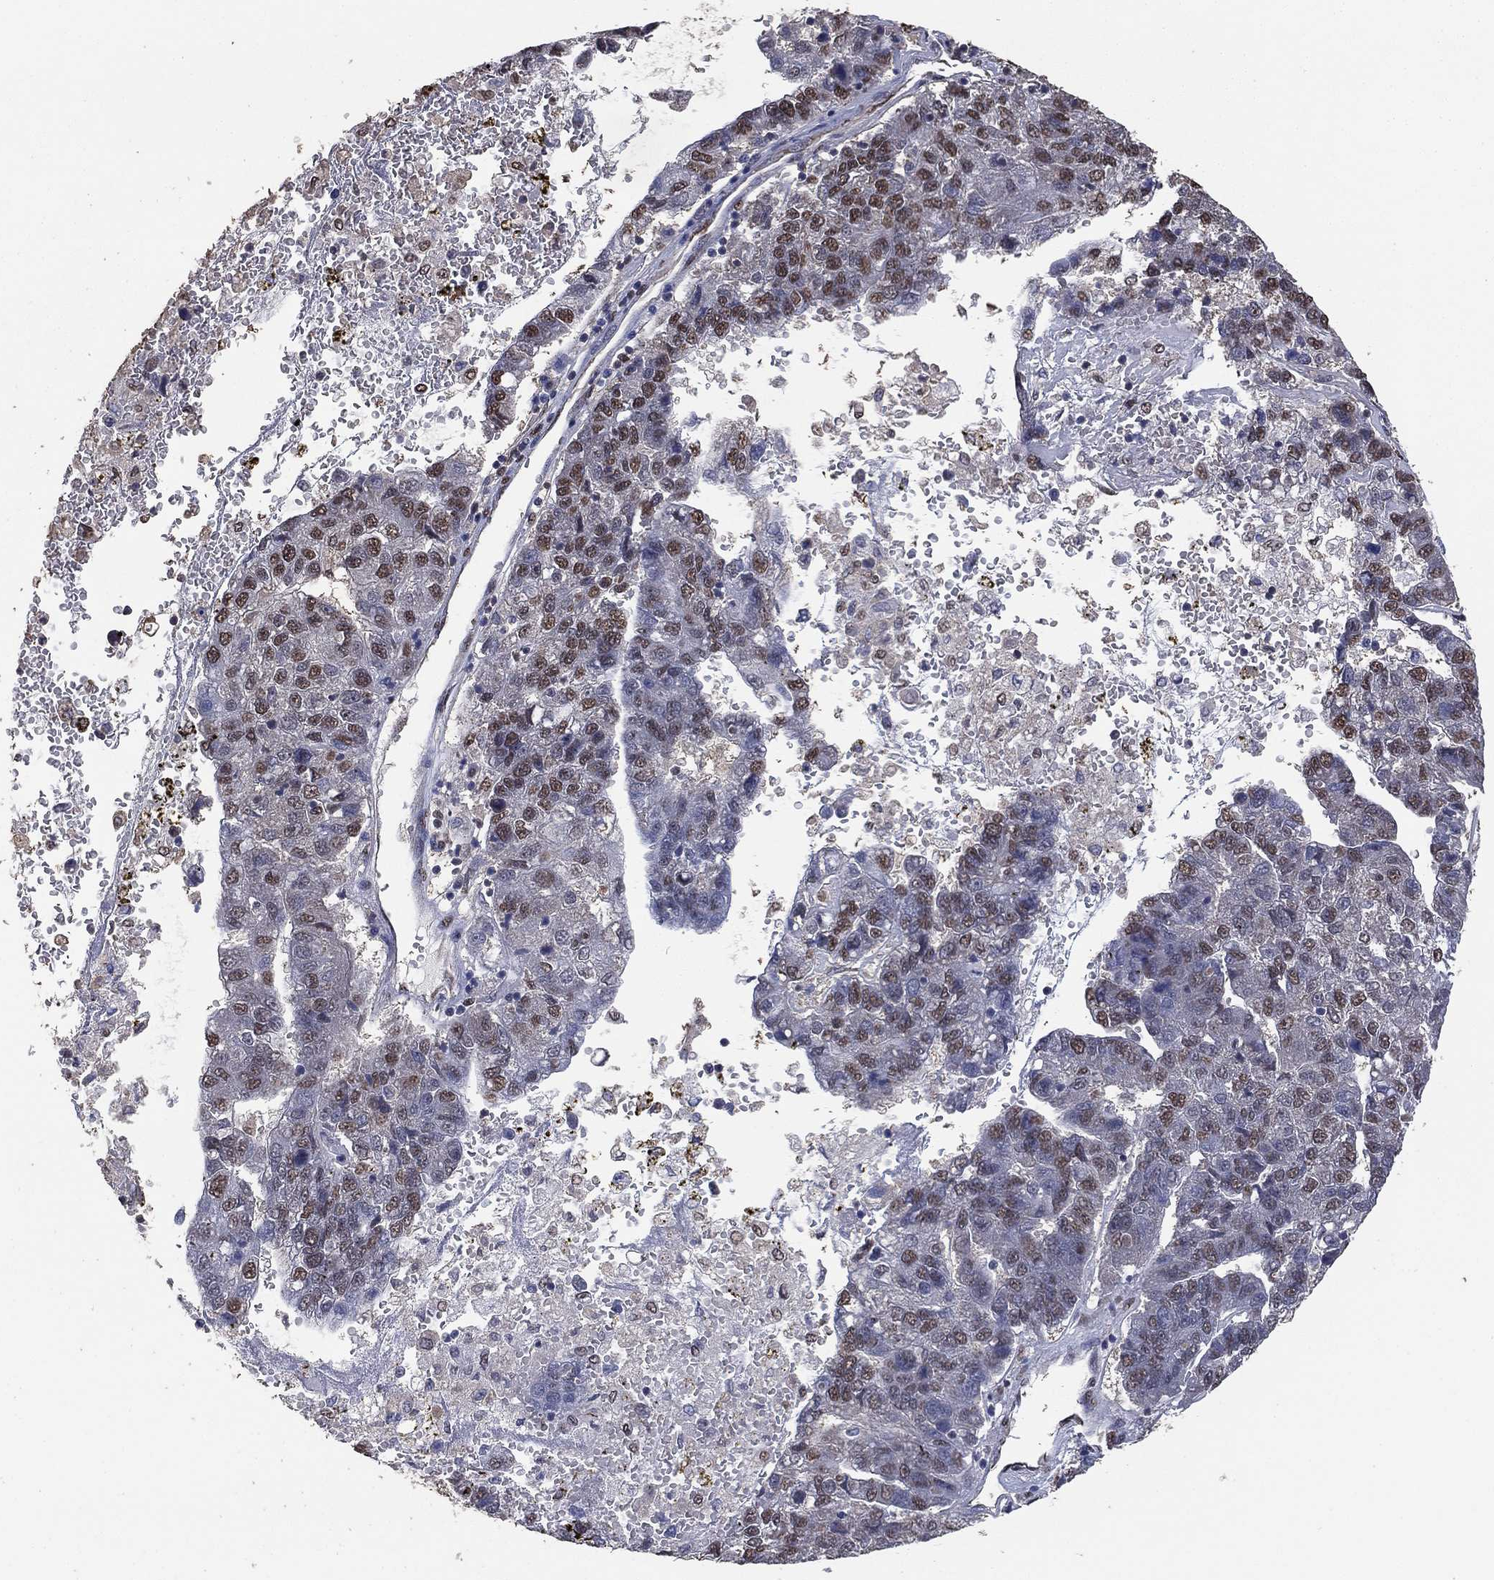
{"staining": {"intensity": "moderate", "quantity": "25%-75%", "location": "nuclear"}, "tissue": "pancreatic cancer", "cell_type": "Tumor cells", "image_type": "cancer", "snomed": [{"axis": "morphology", "description": "Adenocarcinoma, NOS"}, {"axis": "topography", "description": "Pancreas"}], "caption": "Protein expression analysis of adenocarcinoma (pancreatic) shows moderate nuclear staining in approximately 25%-75% of tumor cells. The staining is performed using DAB brown chromogen to label protein expression. The nuclei are counter-stained blue using hematoxylin.", "gene": "ALDH7A1", "patient": {"sex": "female", "age": 61}}